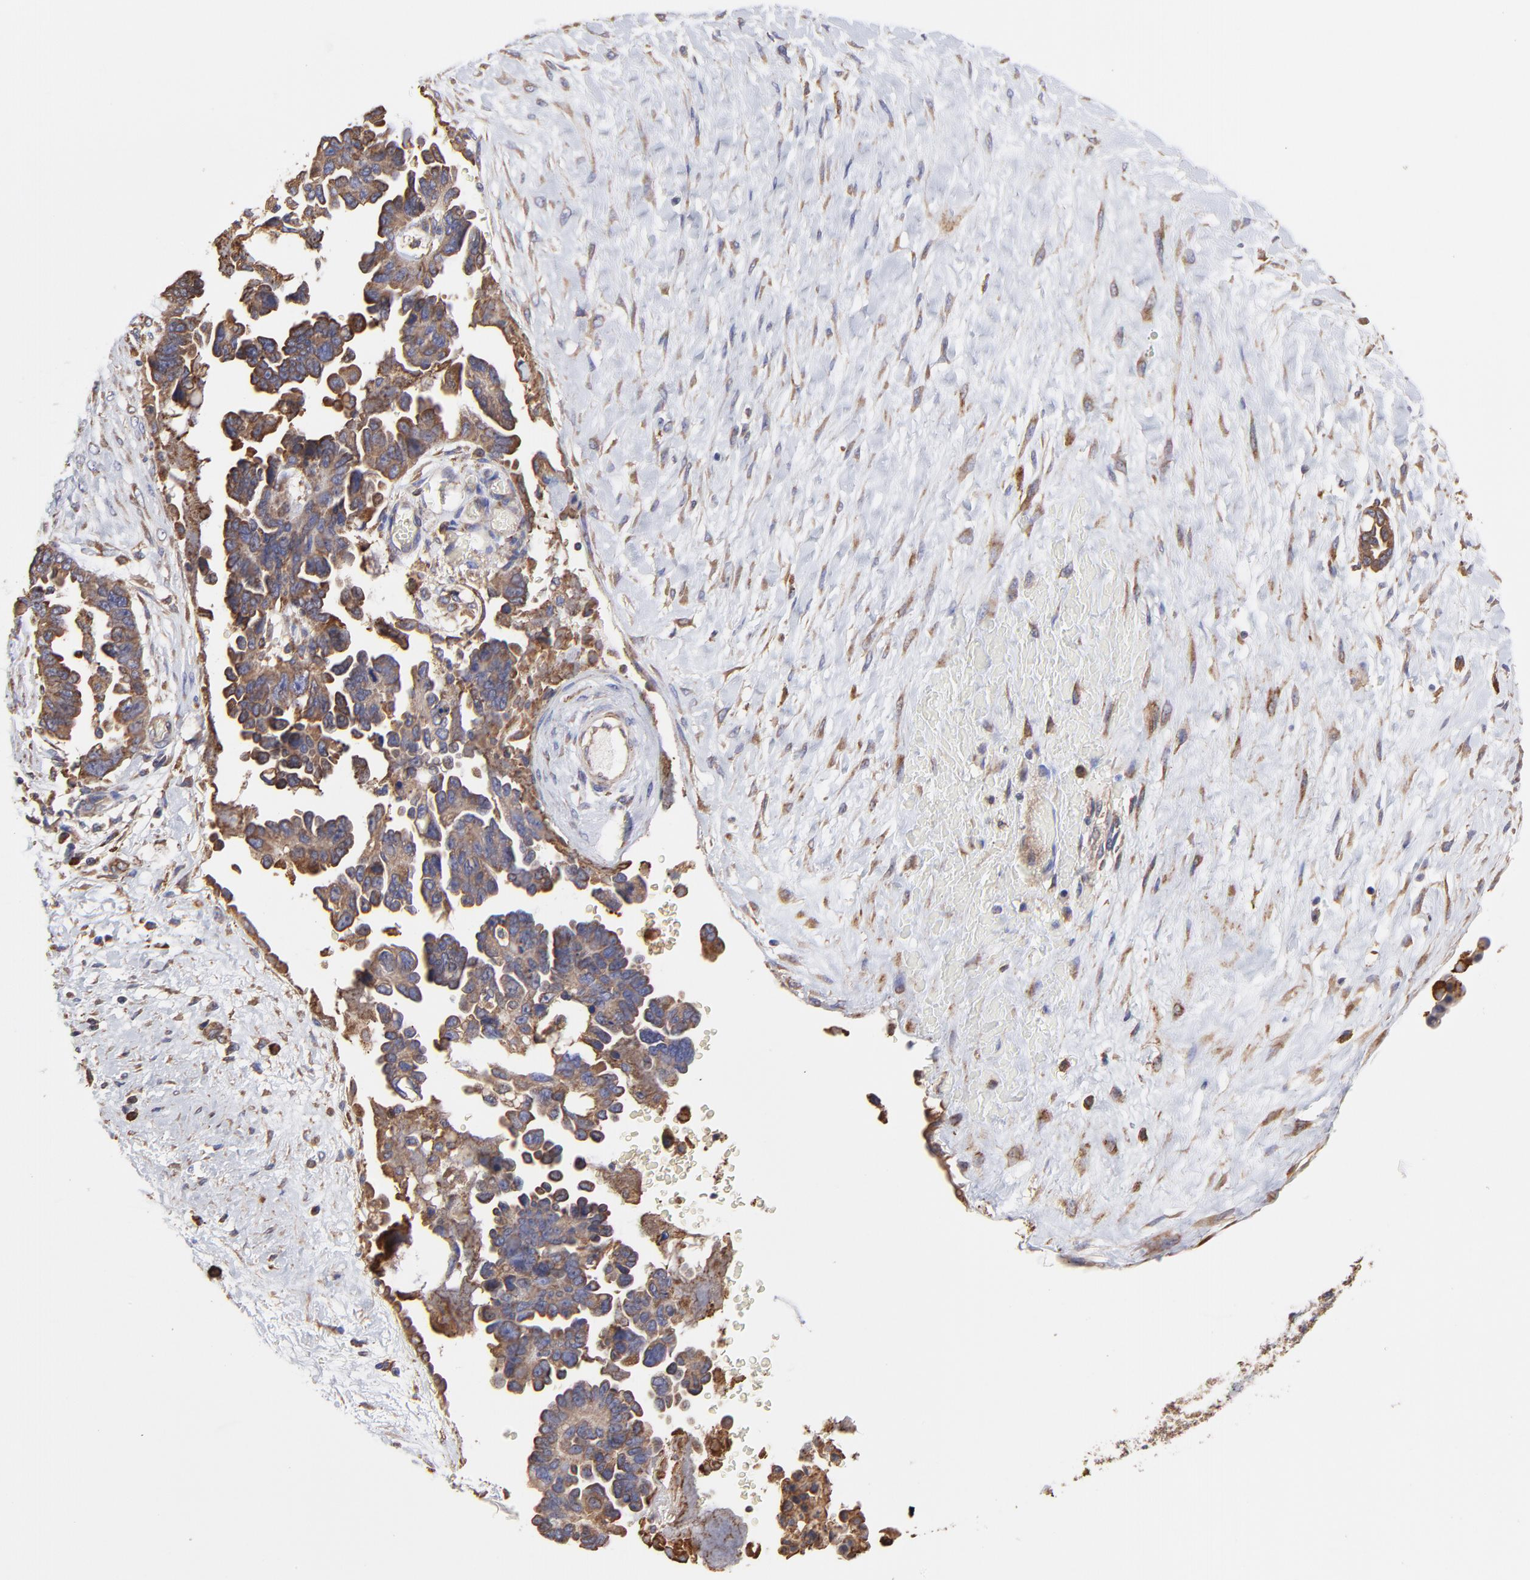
{"staining": {"intensity": "strong", "quantity": ">75%", "location": "cytoplasmic/membranous"}, "tissue": "ovarian cancer", "cell_type": "Tumor cells", "image_type": "cancer", "snomed": [{"axis": "morphology", "description": "Cystadenocarcinoma, serous, NOS"}, {"axis": "topography", "description": "Ovary"}], "caption": "A brown stain shows strong cytoplasmic/membranous expression of a protein in human ovarian cancer tumor cells.", "gene": "PFKM", "patient": {"sex": "female", "age": 63}}